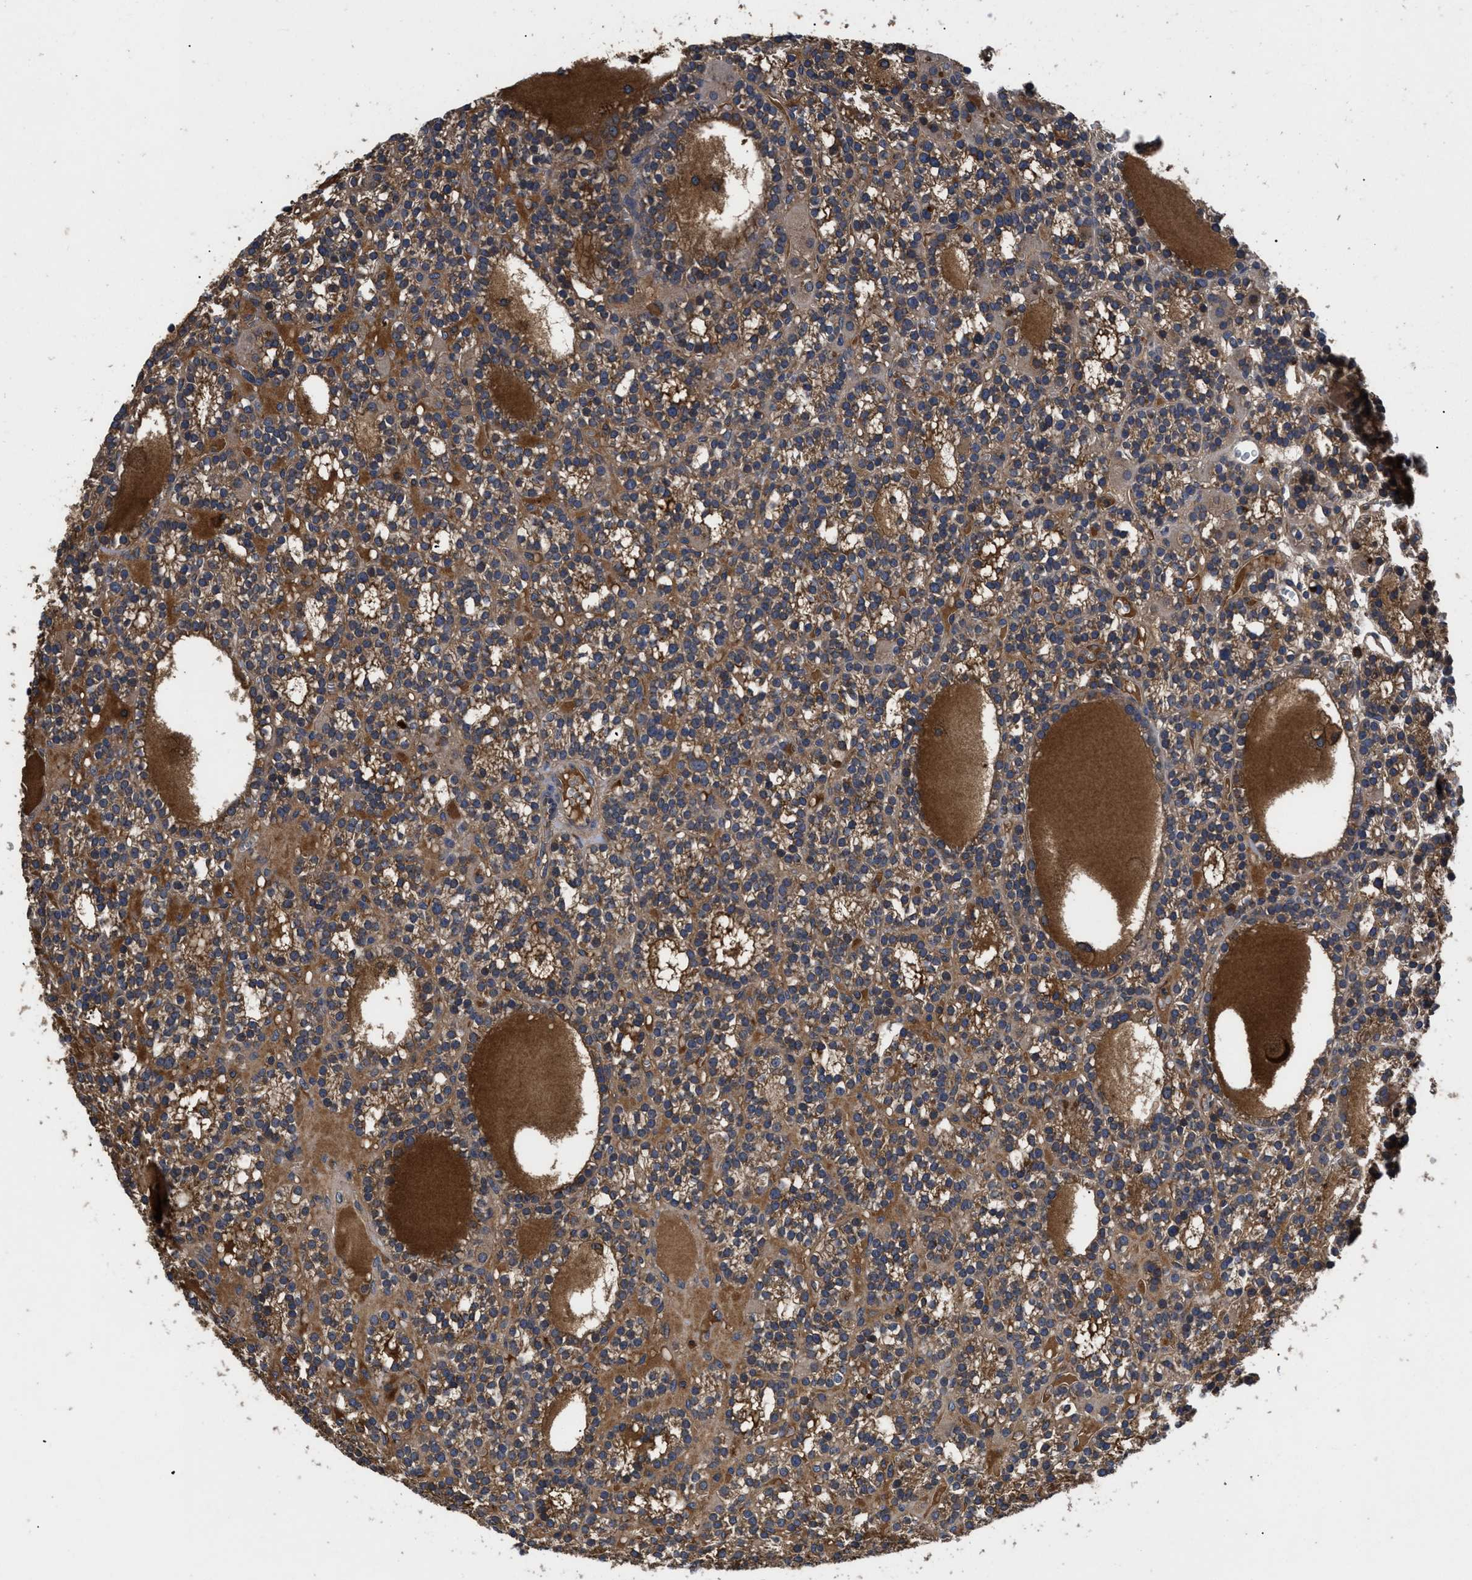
{"staining": {"intensity": "moderate", "quantity": ">75%", "location": "cytoplasmic/membranous"}, "tissue": "parathyroid gland", "cell_type": "Glandular cells", "image_type": "normal", "snomed": [{"axis": "morphology", "description": "Normal tissue, NOS"}, {"axis": "morphology", "description": "Adenoma, NOS"}, {"axis": "topography", "description": "Parathyroid gland"}], "caption": "Parathyroid gland stained with a brown dye demonstrates moderate cytoplasmic/membranous positive positivity in approximately >75% of glandular cells.", "gene": "LRRC3", "patient": {"sex": "female", "age": 58}}